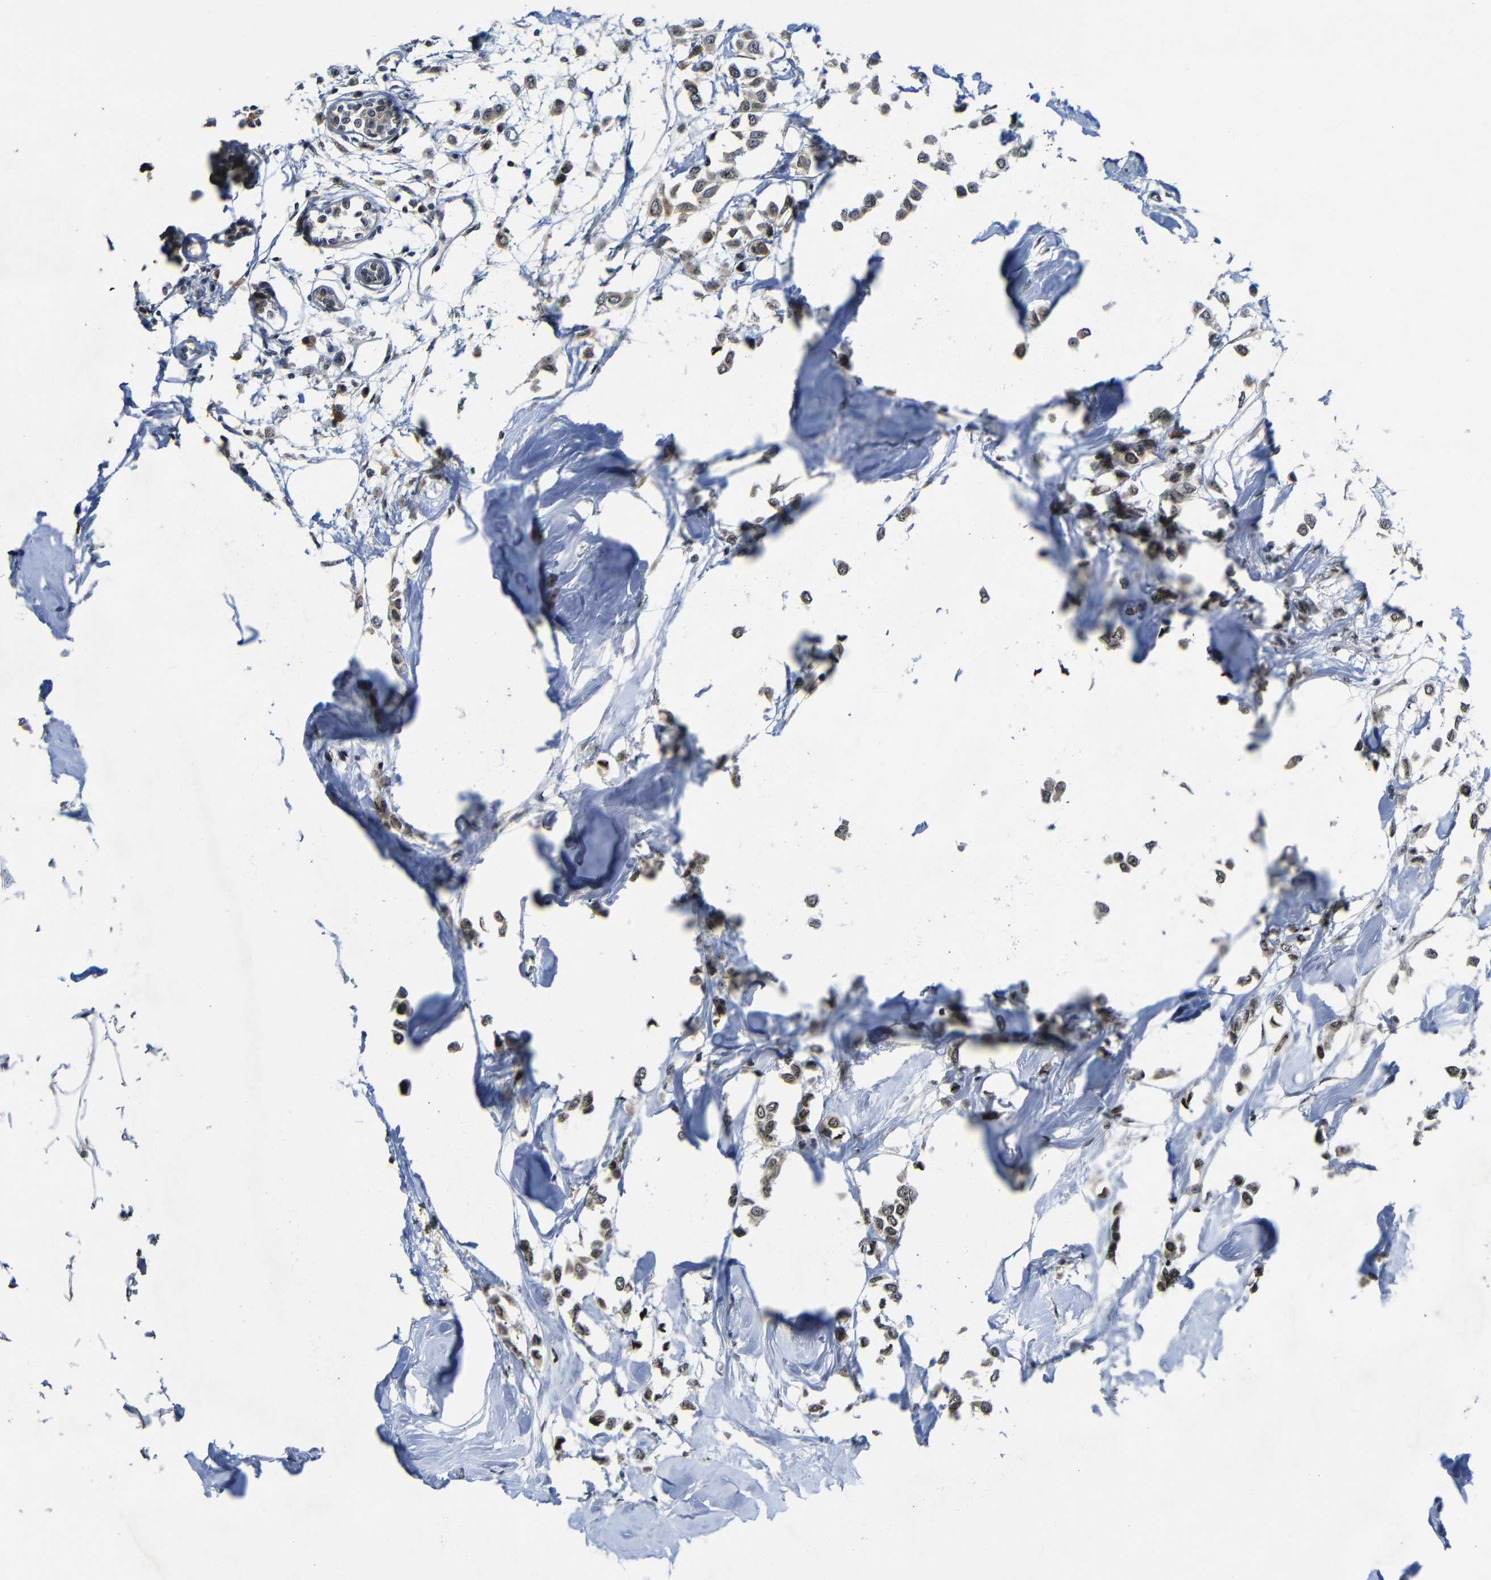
{"staining": {"intensity": "weak", "quantity": ">75%", "location": "cytoplasmic/membranous,nuclear"}, "tissue": "breast cancer", "cell_type": "Tumor cells", "image_type": "cancer", "snomed": [{"axis": "morphology", "description": "Lobular carcinoma"}, {"axis": "topography", "description": "Breast"}], "caption": "Lobular carcinoma (breast) was stained to show a protein in brown. There is low levels of weak cytoplasmic/membranous and nuclear expression in approximately >75% of tumor cells.", "gene": "MYC", "patient": {"sex": "female", "age": 51}}